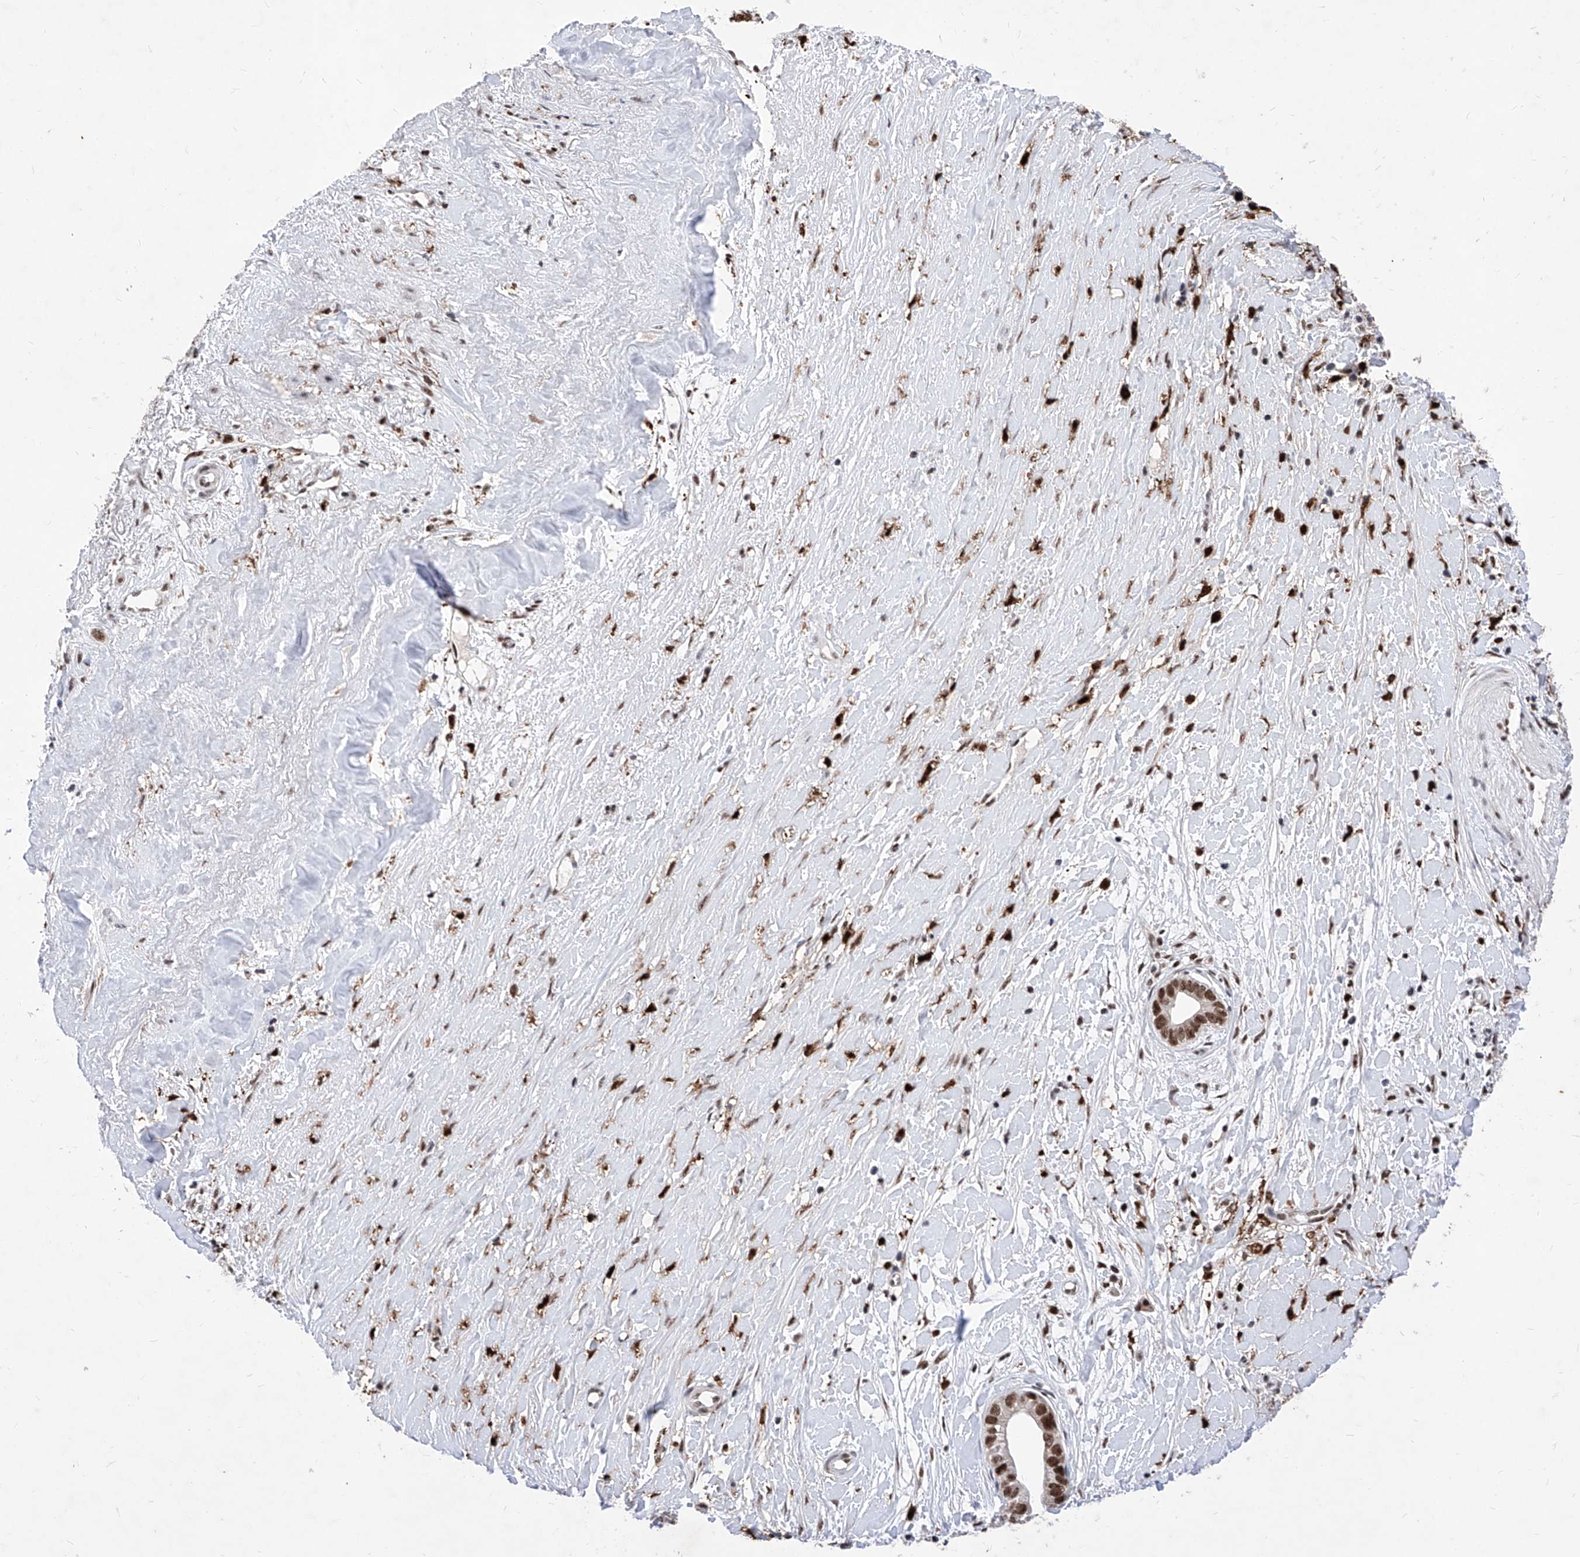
{"staining": {"intensity": "strong", "quantity": ">75%", "location": "nuclear"}, "tissue": "liver cancer", "cell_type": "Tumor cells", "image_type": "cancer", "snomed": [{"axis": "morphology", "description": "Cholangiocarcinoma"}, {"axis": "topography", "description": "Liver"}], "caption": "This is a histology image of IHC staining of cholangiocarcinoma (liver), which shows strong staining in the nuclear of tumor cells.", "gene": "PHF5A", "patient": {"sex": "female", "age": 79}}